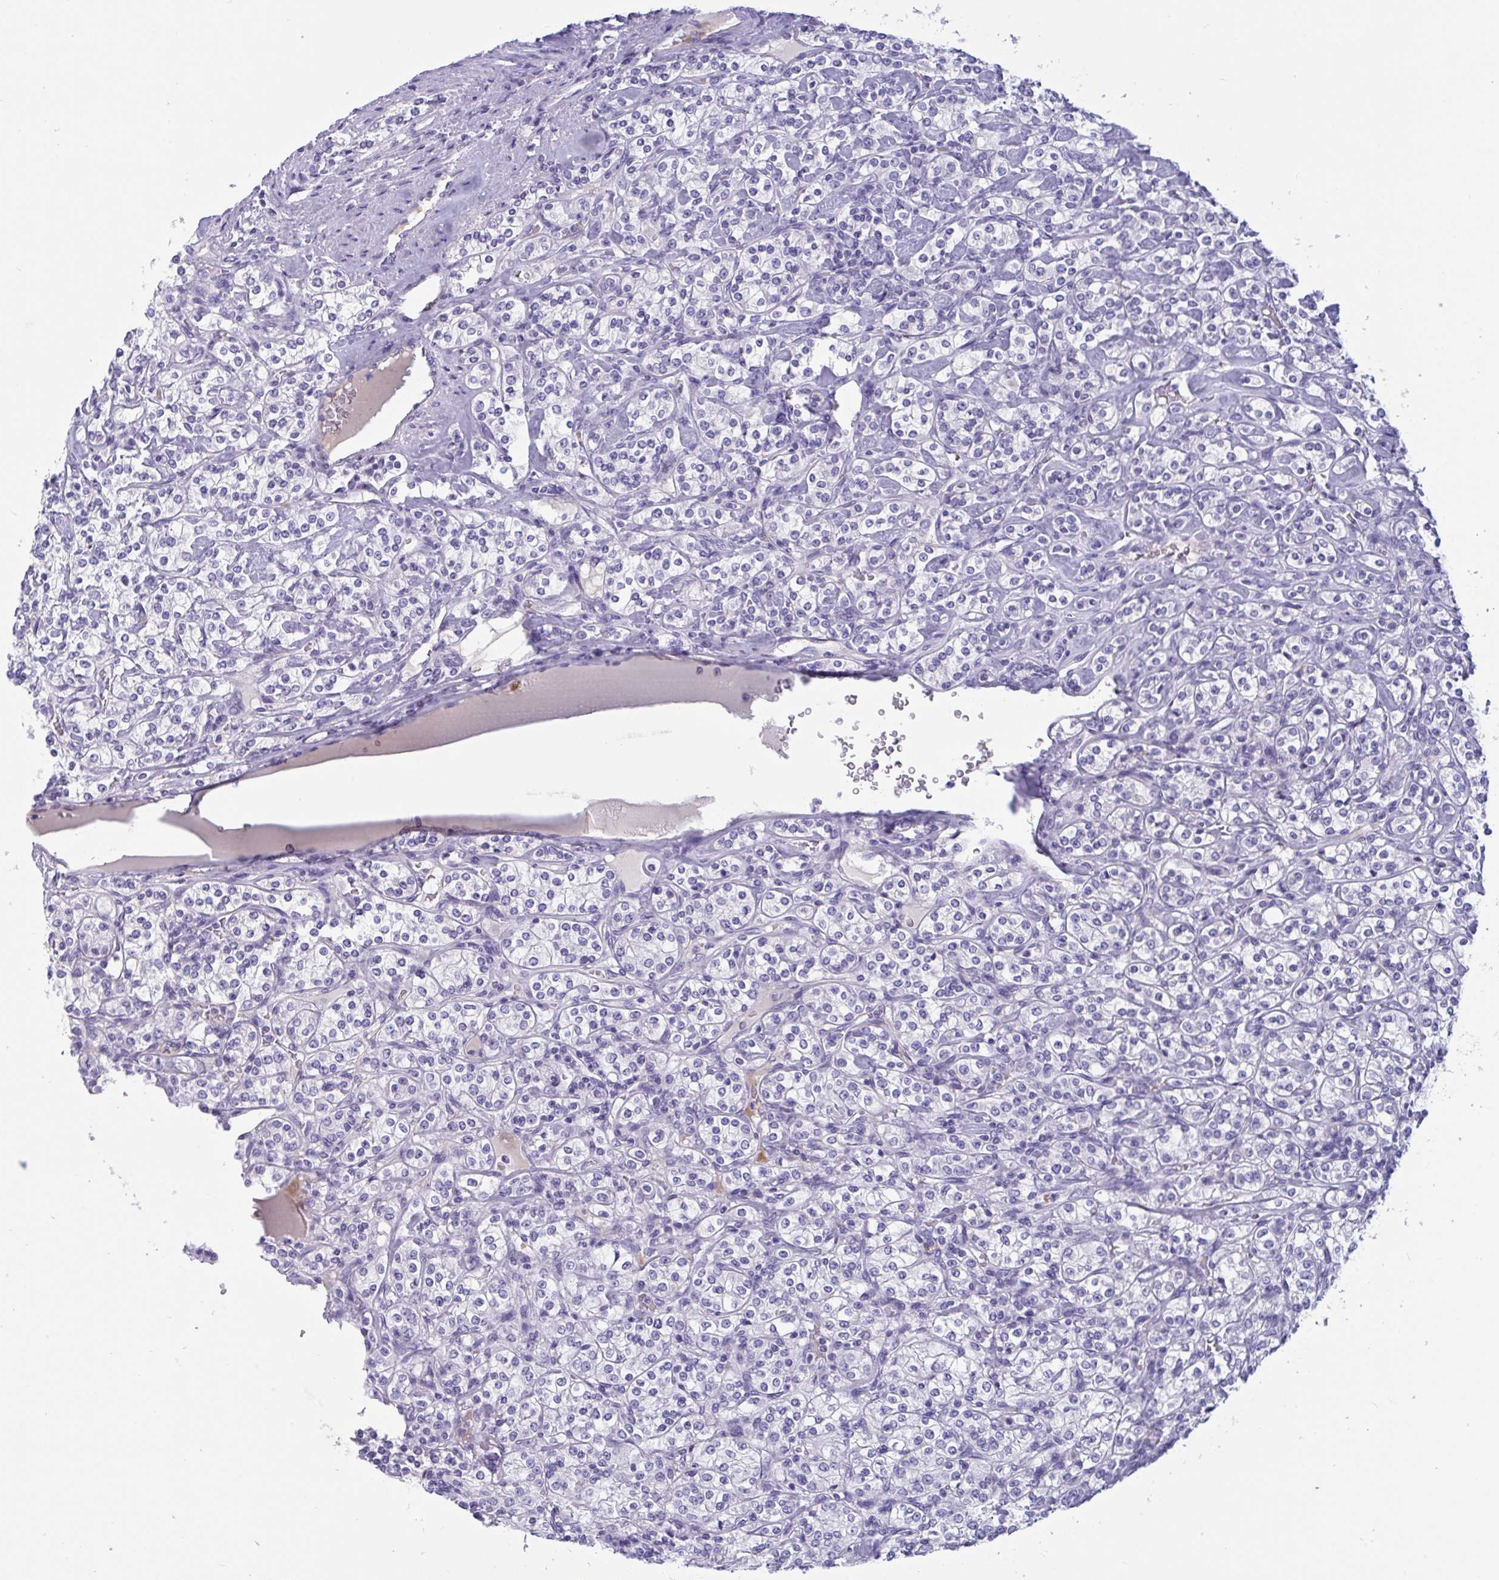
{"staining": {"intensity": "negative", "quantity": "none", "location": "none"}, "tissue": "renal cancer", "cell_type": "Tumor cells", "image_type": "cancer", "snomed": [{"axis": "morphology", "description": "Adenocarcinoma, NOS"}, {"axis": "topography", "description": "Kidney"}], "caption": "Protein analysis of renal adenocarcinoma displays no significant positivity in tumor cells.", "gene": "OXLD1", "patient": {"sex": "male", "age": 77}}